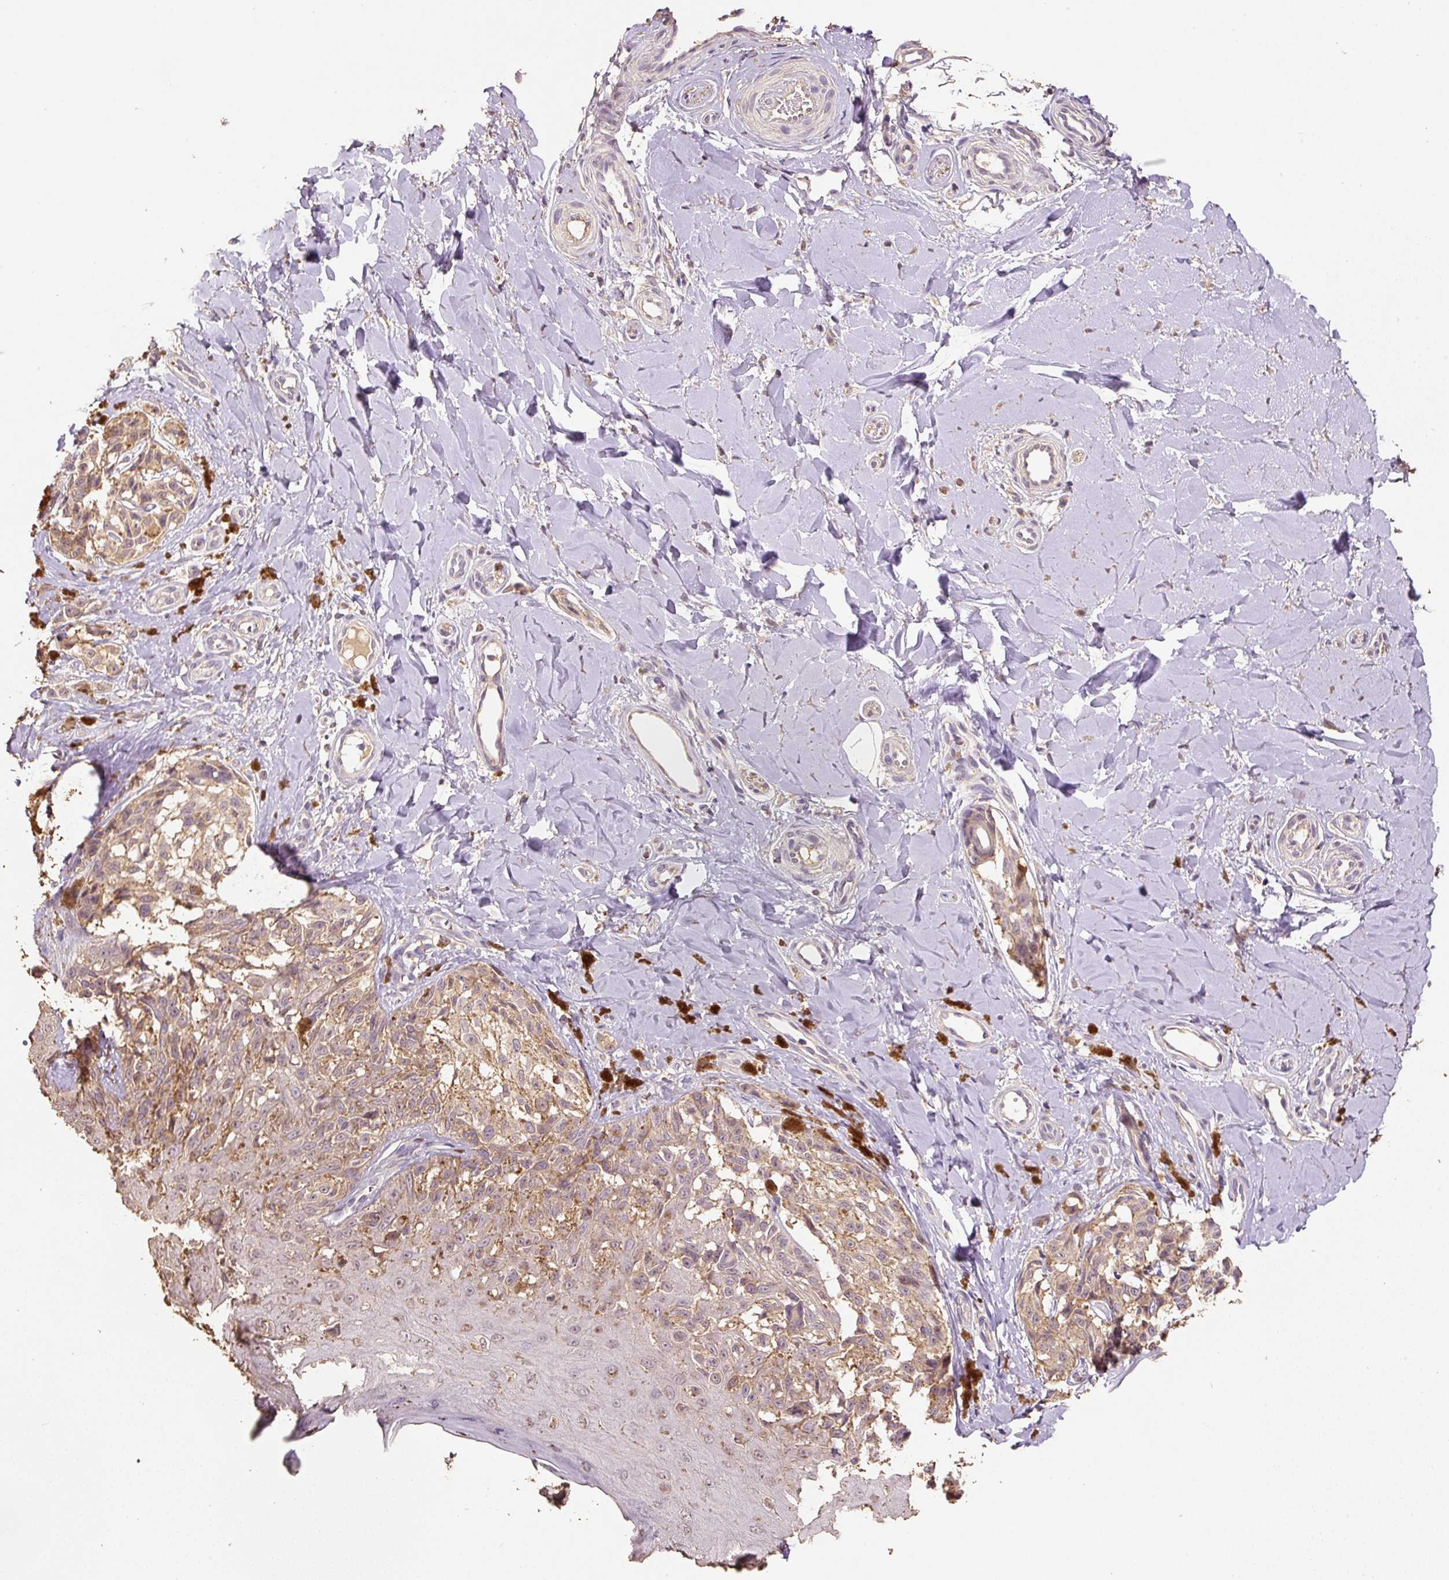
{"staining": {"intensity": "moderate", "quantity": ">75%", "location": "cytoplasmic/membranous"}, "tissue": "melanoma", "cell_type": "Tumor cells", "image_type": "cancer", "snomed": [{"axis": "morphology", "description": "Malignant melanoma, NOS"}, {"axis": "topography", "description": "Skin"}], "caption": "Melanoma stained with a protein marker reveals moderate staining in tumor cells.", "gene": "HERC2", "patient": {"sex": "female", "age": 65}}